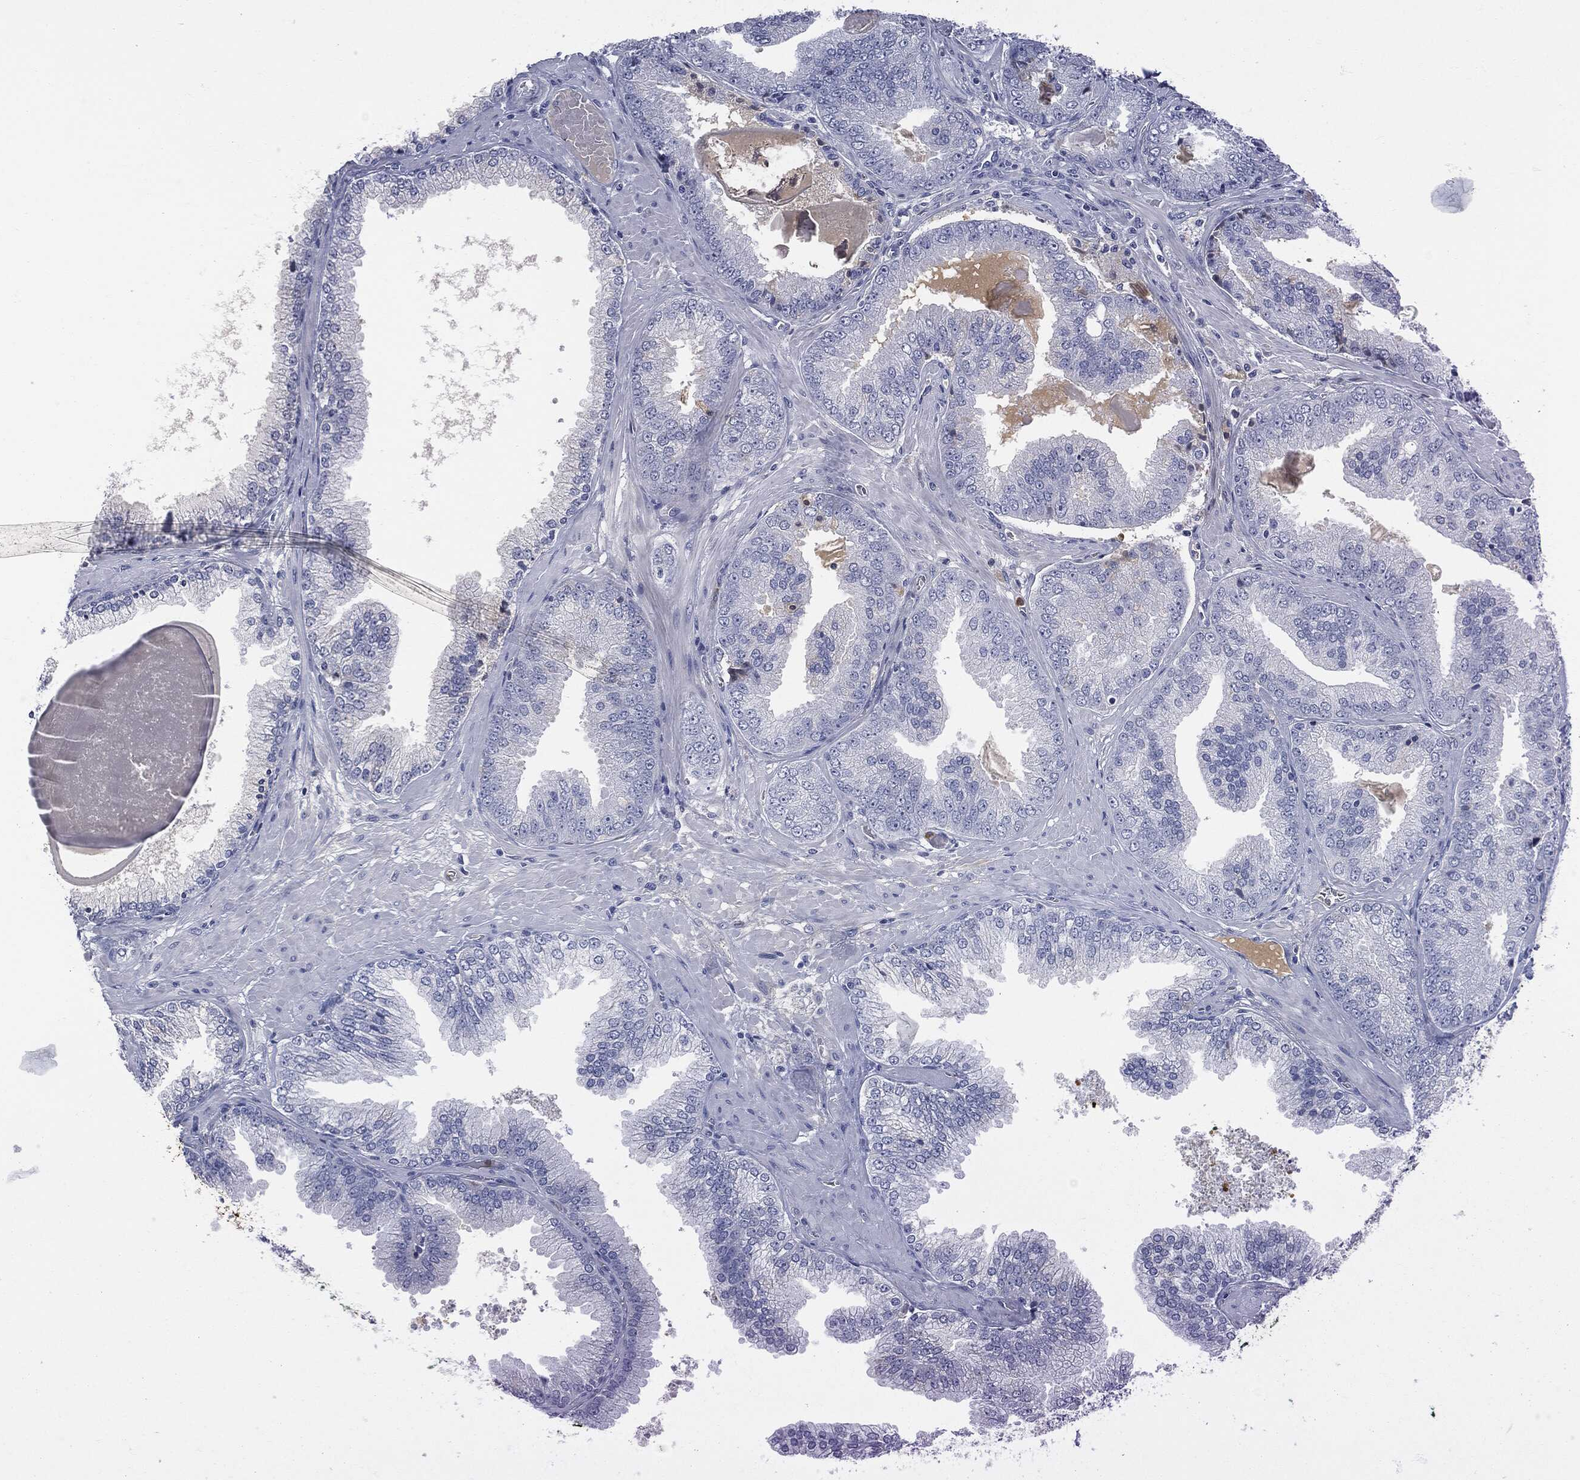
{"staining": {"intensity": "negative", "quantity": "none", "location": "none"}, "tissue": "prostate cancer", "cell_type": "Tumor cells", "image_type": "cancer", "snomed": [{"axis": "morphology", "description": "Adenocarcinoma, Low grade"}, {"axis": "topography", "description": "Prostate"}], "caption": "The image reveals no significant staining in tumor cells of adenocarcinoma (low-grade) (prostate).", "gene": "BTK", "patient": {"sex": "male", "age": 72}}